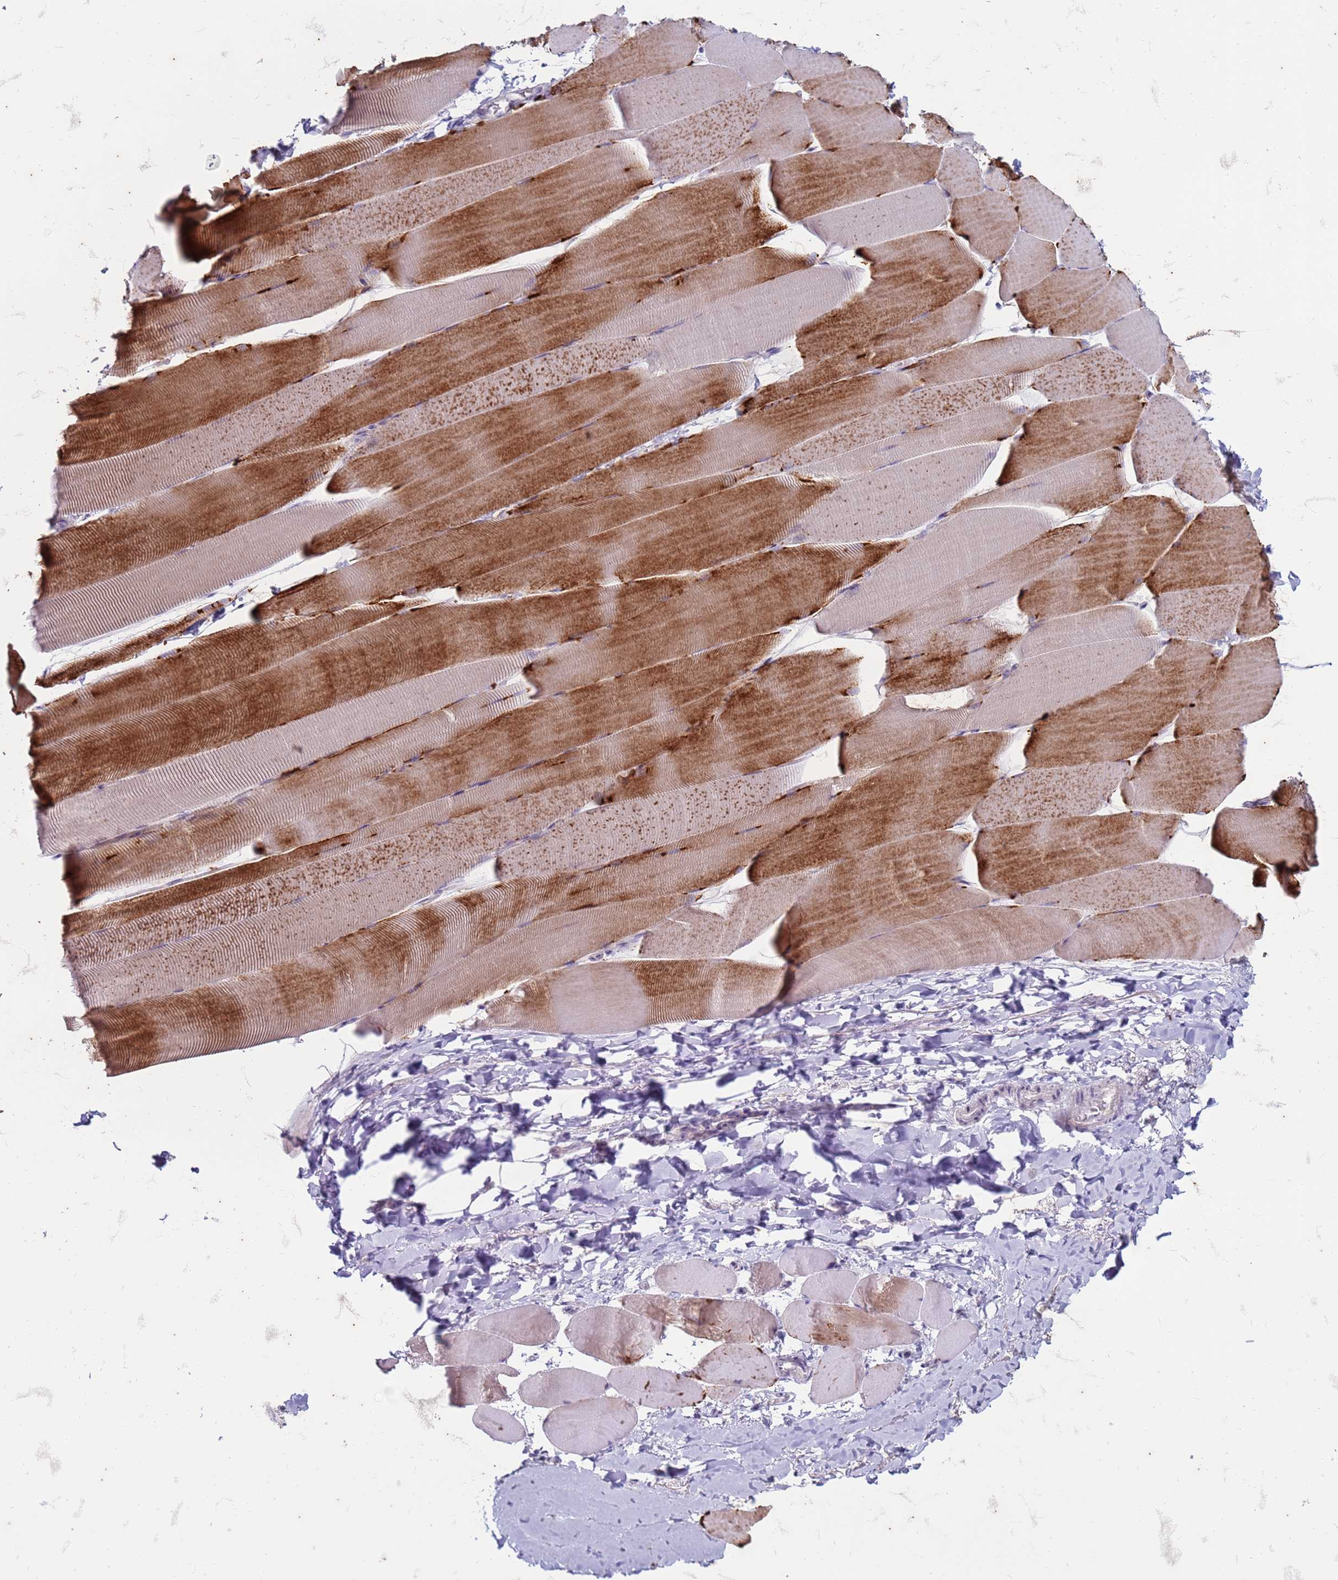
{"staining": {"intensity": "strong", "quantity": "25%-75%", "location": "cytoplasmic/membranous"}, "tissue": "skeletal muscle", "cell_type": "Myocytes", "image_type": "normal", "snomed": [{"axis": "morphology", "description": "Normal tissue, NOS"}, {"axis": "topography", "description": "Skeletal muscle"}], "caption": "This is a histology image of IHC staining of normal skeletal muscle, which shows strong staining in the cytoplasmic/membranous of myocytes.", "gene": "SUCO", "patient": {"sex": "male", "age": 25}}